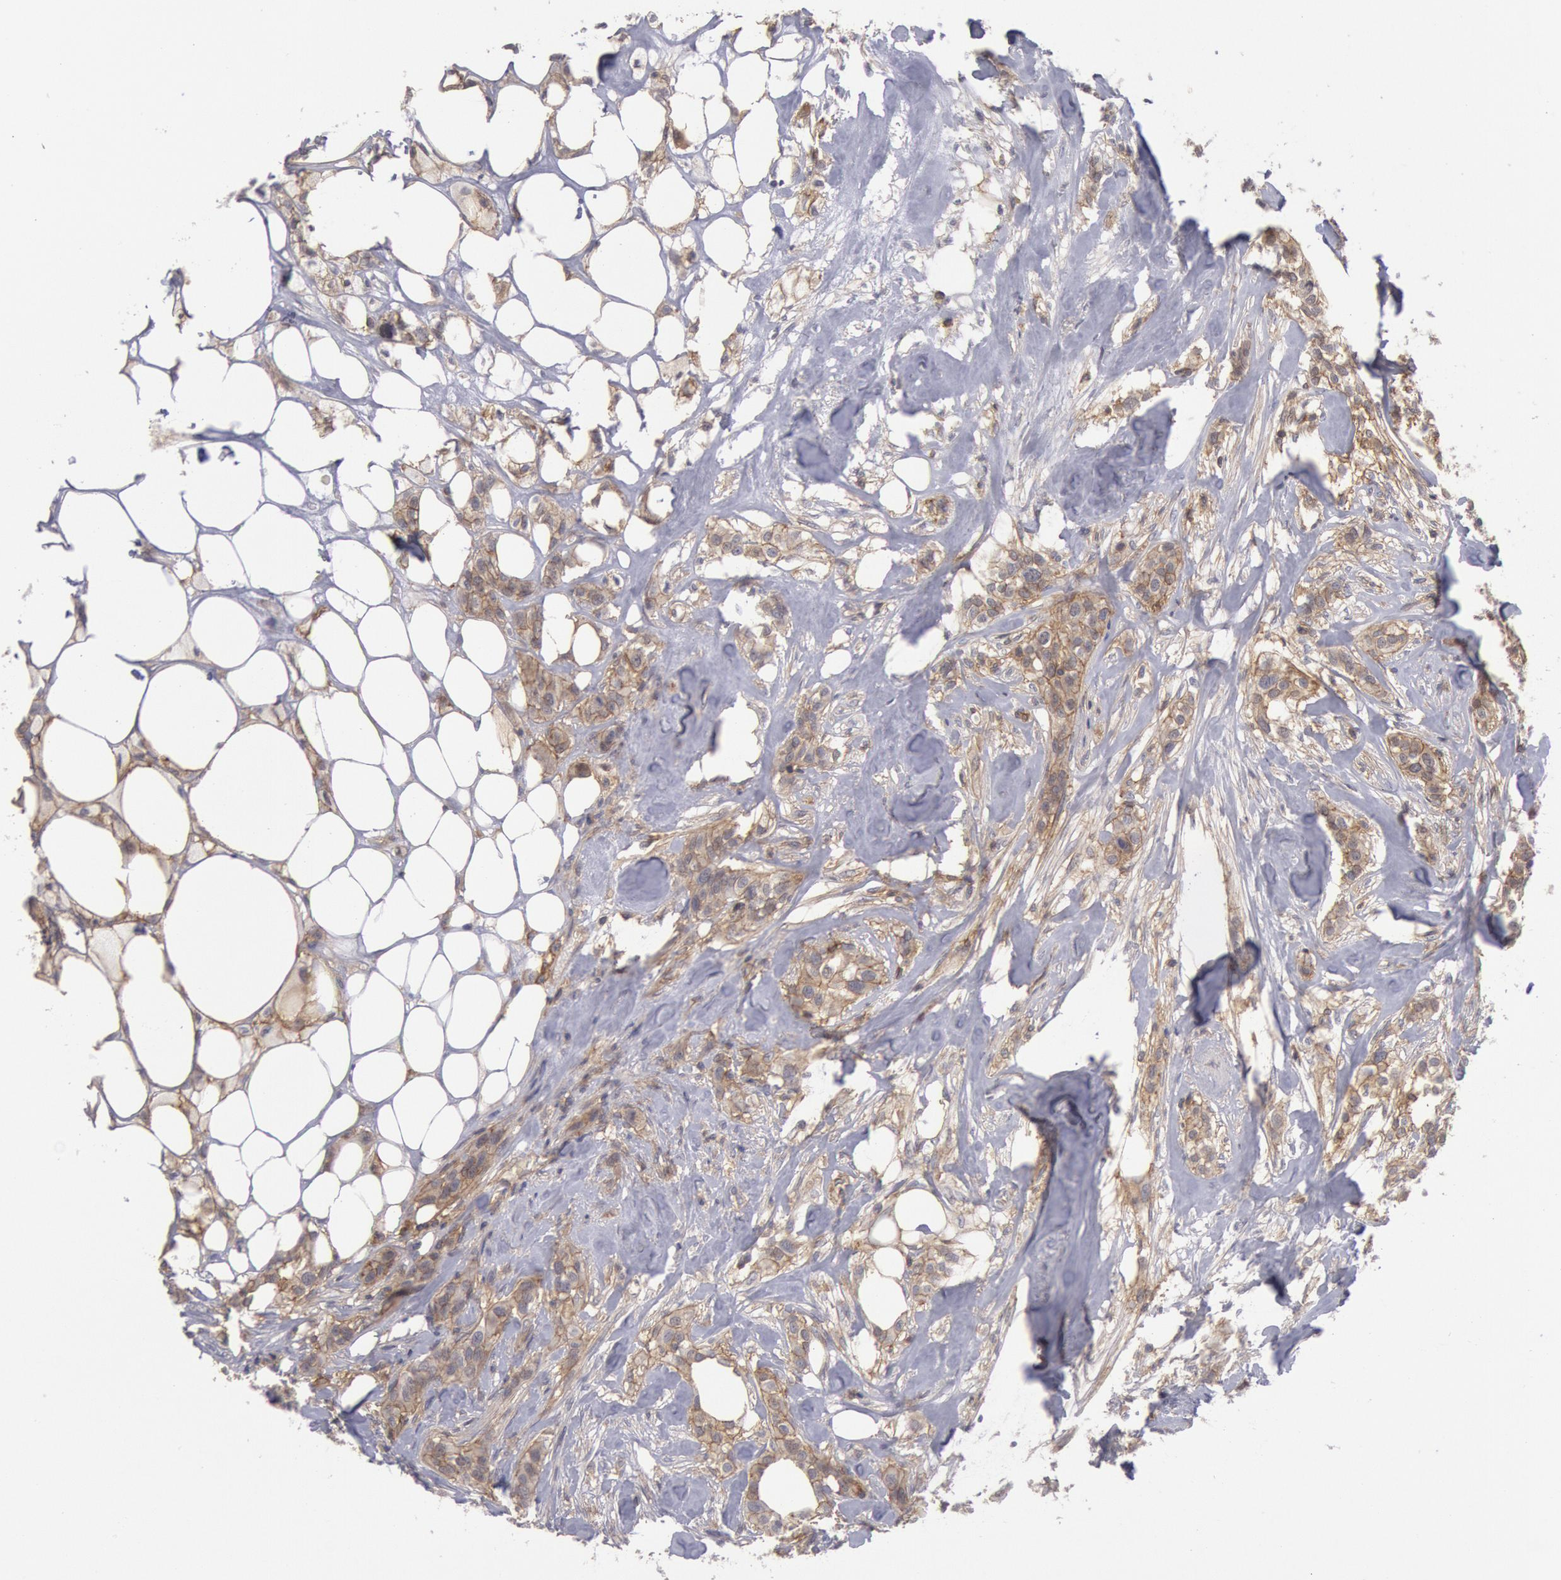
{"staining": {"intensity": "moderate", "quantity": ">75%", "location": "cytoplasmic/membranous"}, "tissue": "breast cancer", "cell_type": "Tumor cells", "image_type": "cancer", "snomed": [{"axis": "morphology", "description": "Duct carcinoma"}, {"axis": "topography", "description": "Breast"}], "caption": "Moderate cytoplasmic/membranous staining is present in about >75% of tumor cells in breast cancer.", "gene": "STX4", "patient": {"sex": "female", "age": 45}}